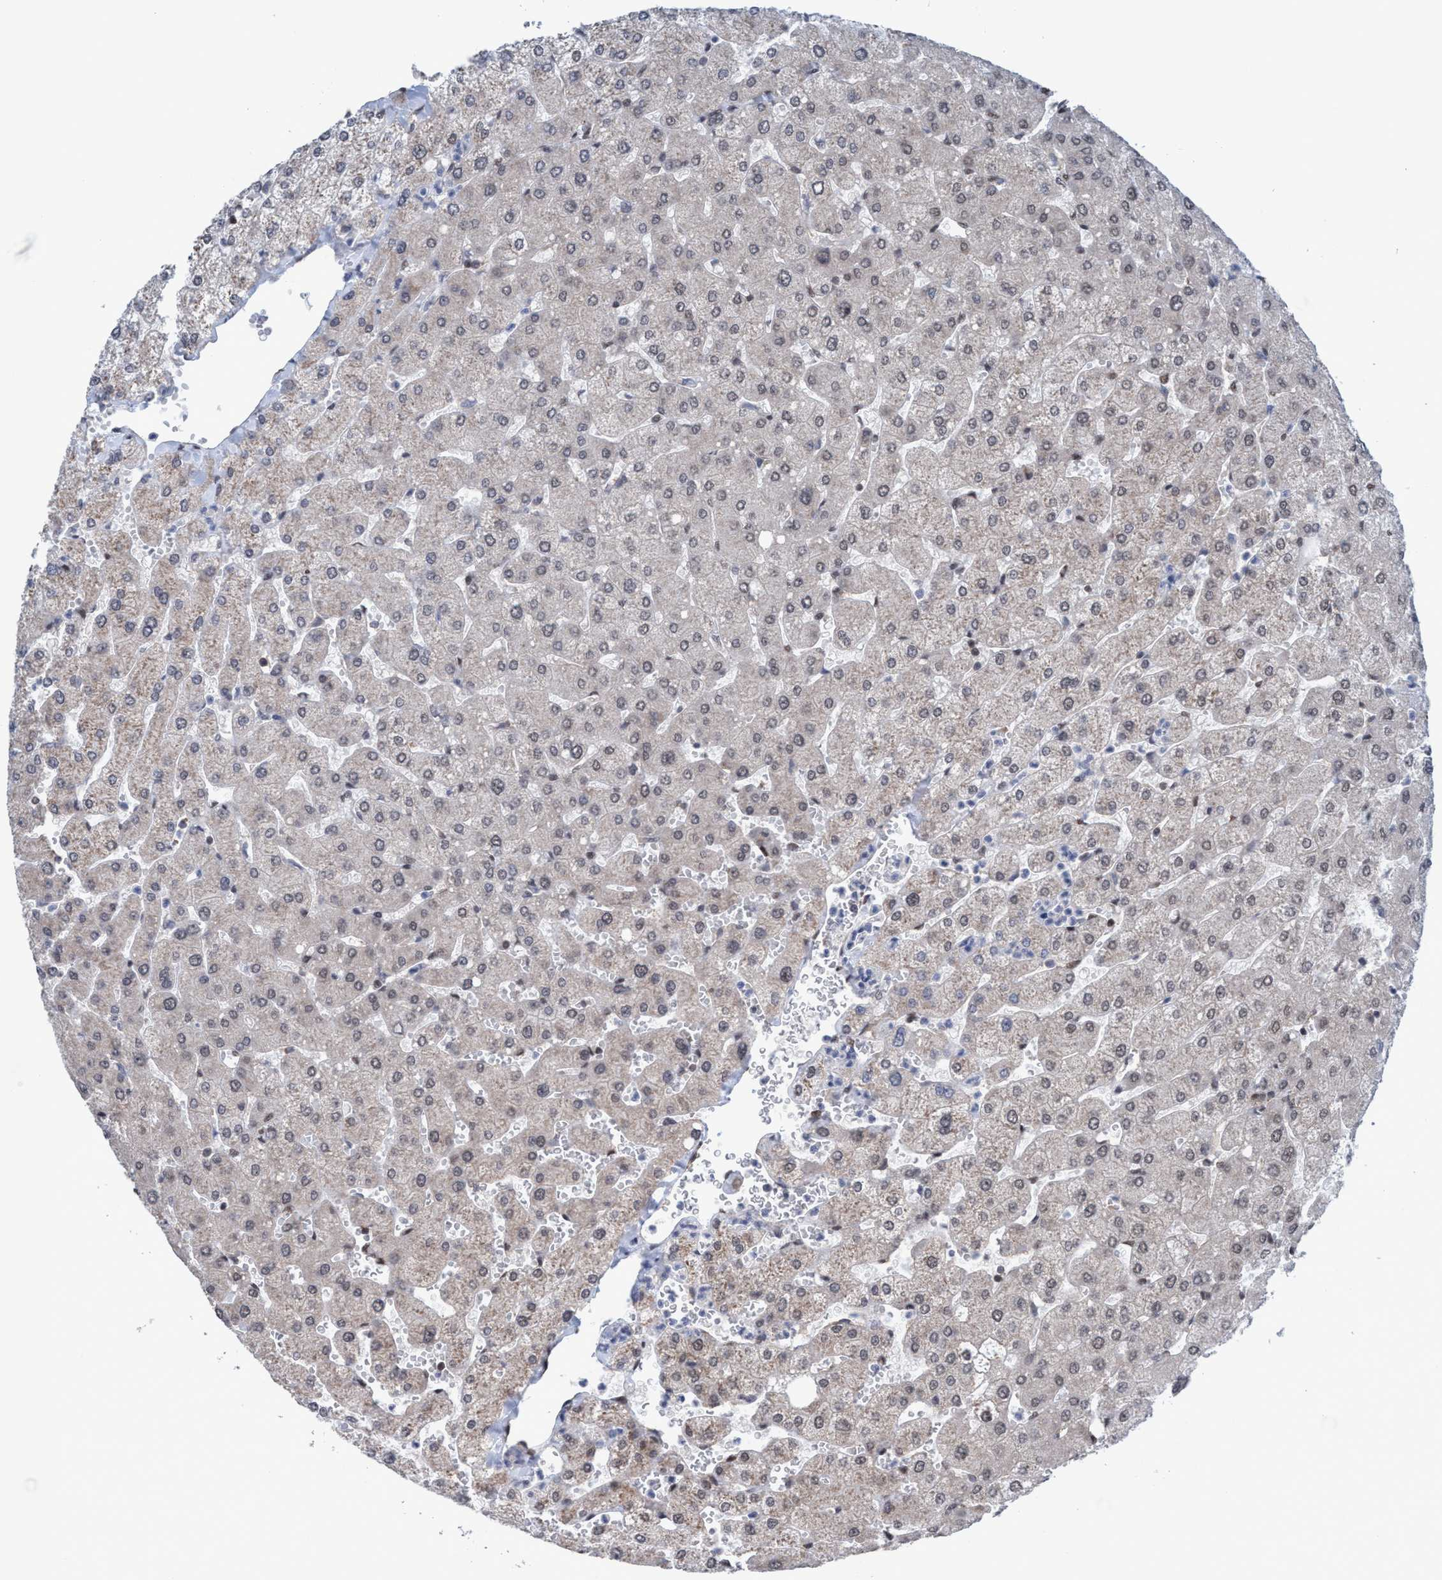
{"staining": {"intensity": "moderate", "quantity": ">75%", "location": "nuclear"}, "tissue": "liver", "cell_type": "Cholangiocytes", "image_type": "normal", "snomed": [{"axis": "morphology", "description": "Normal tissue, NOS"}, {"axis": "topography", "description": "Liver"}], "caption": "Immunohistochemical staining of benign human liver reveals >75% levels of moderate nuclear protein expression in approximately >75% of cholangiocytes.", "gene": "METAP2", "patient": {"sex": "male", "age": 55}}